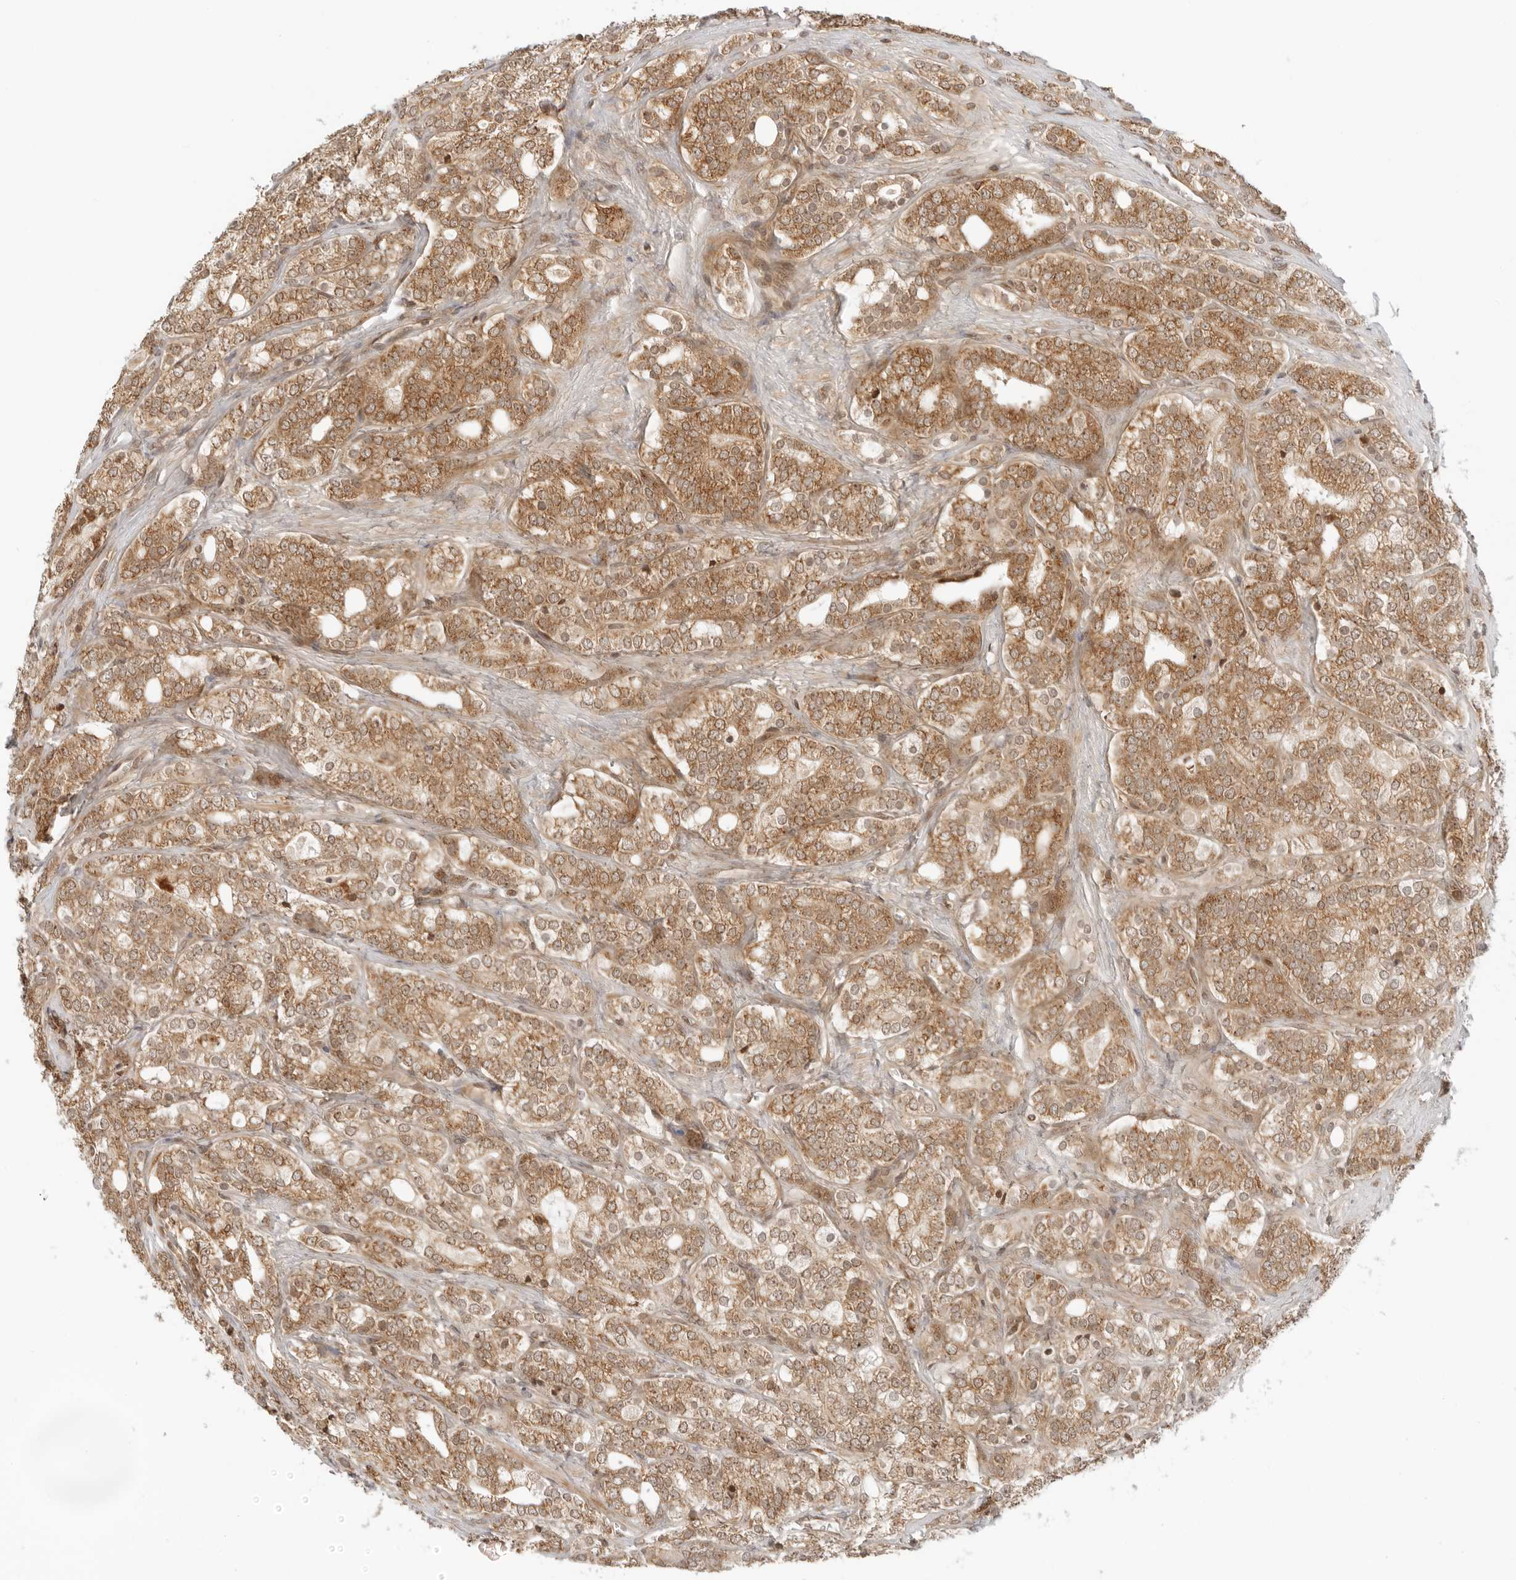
{"staining": {"intensity": "moderate", "quantity": ">75%", "location": "cytoplasmic/membranous"}, "tissue": "prostate cancer", "cell_type": "Tumor cells", "image_type": "cancer", "snomed": [{"axis": "morphology", "description": "Adenocarcinoma, High grade"}, {"axis": "topography", "description": "Prostate"}], "caption": "High-power microscopy captured an IHC image of high-grade adenocarcinoma (prostate), revealing moderate cytoplasmic/membranous staining in about >75% of tumor cells.", "gene": "RC3H1", "patient": {"sex": "male", "age": 57}}